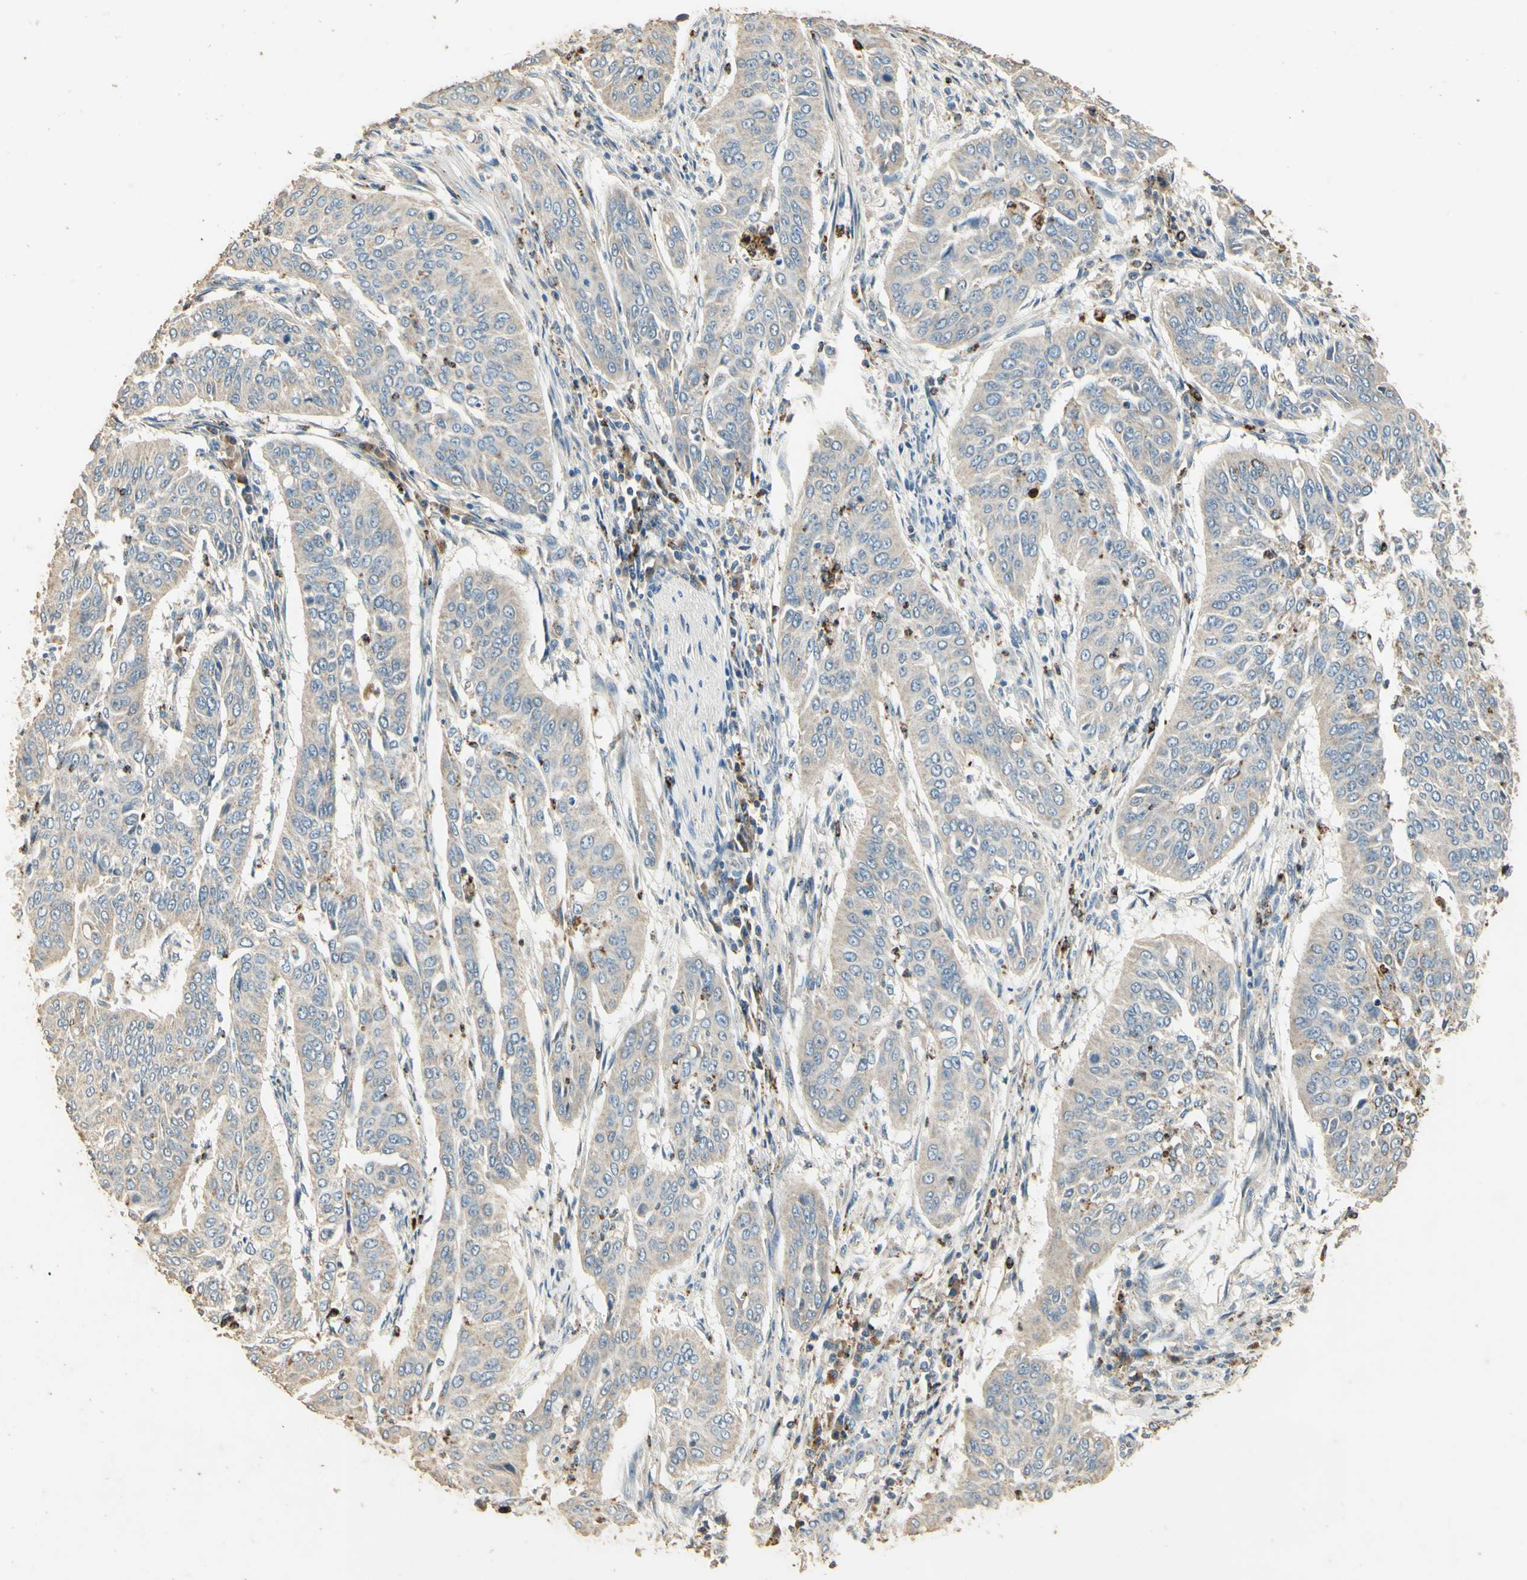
{"staining": {"intensity": "negative", "quantity": "none", "location": "none"}, "tissue": "cervical cancer", "cell_type": "Tumor cells", "image_type": "cancer", "snomed": [{"axis": "morphology", "description": "Normal tissue, NOS"}, {"axis": "morphology", "description": "Squamous cell carcinoma, NOS"}, {"axis": "topography", "description": "Cervix"}], "caption": "A micrograph of human cervical cancer is negative for staining in tumor cells. (Brightfield microscopy of DAB (3,3'-diaminobenzidine) immunohistochemistry (IHC) at high magnification).", "gene": "ARHGEF17", "patient": {"sex": "female", "age": 39}}